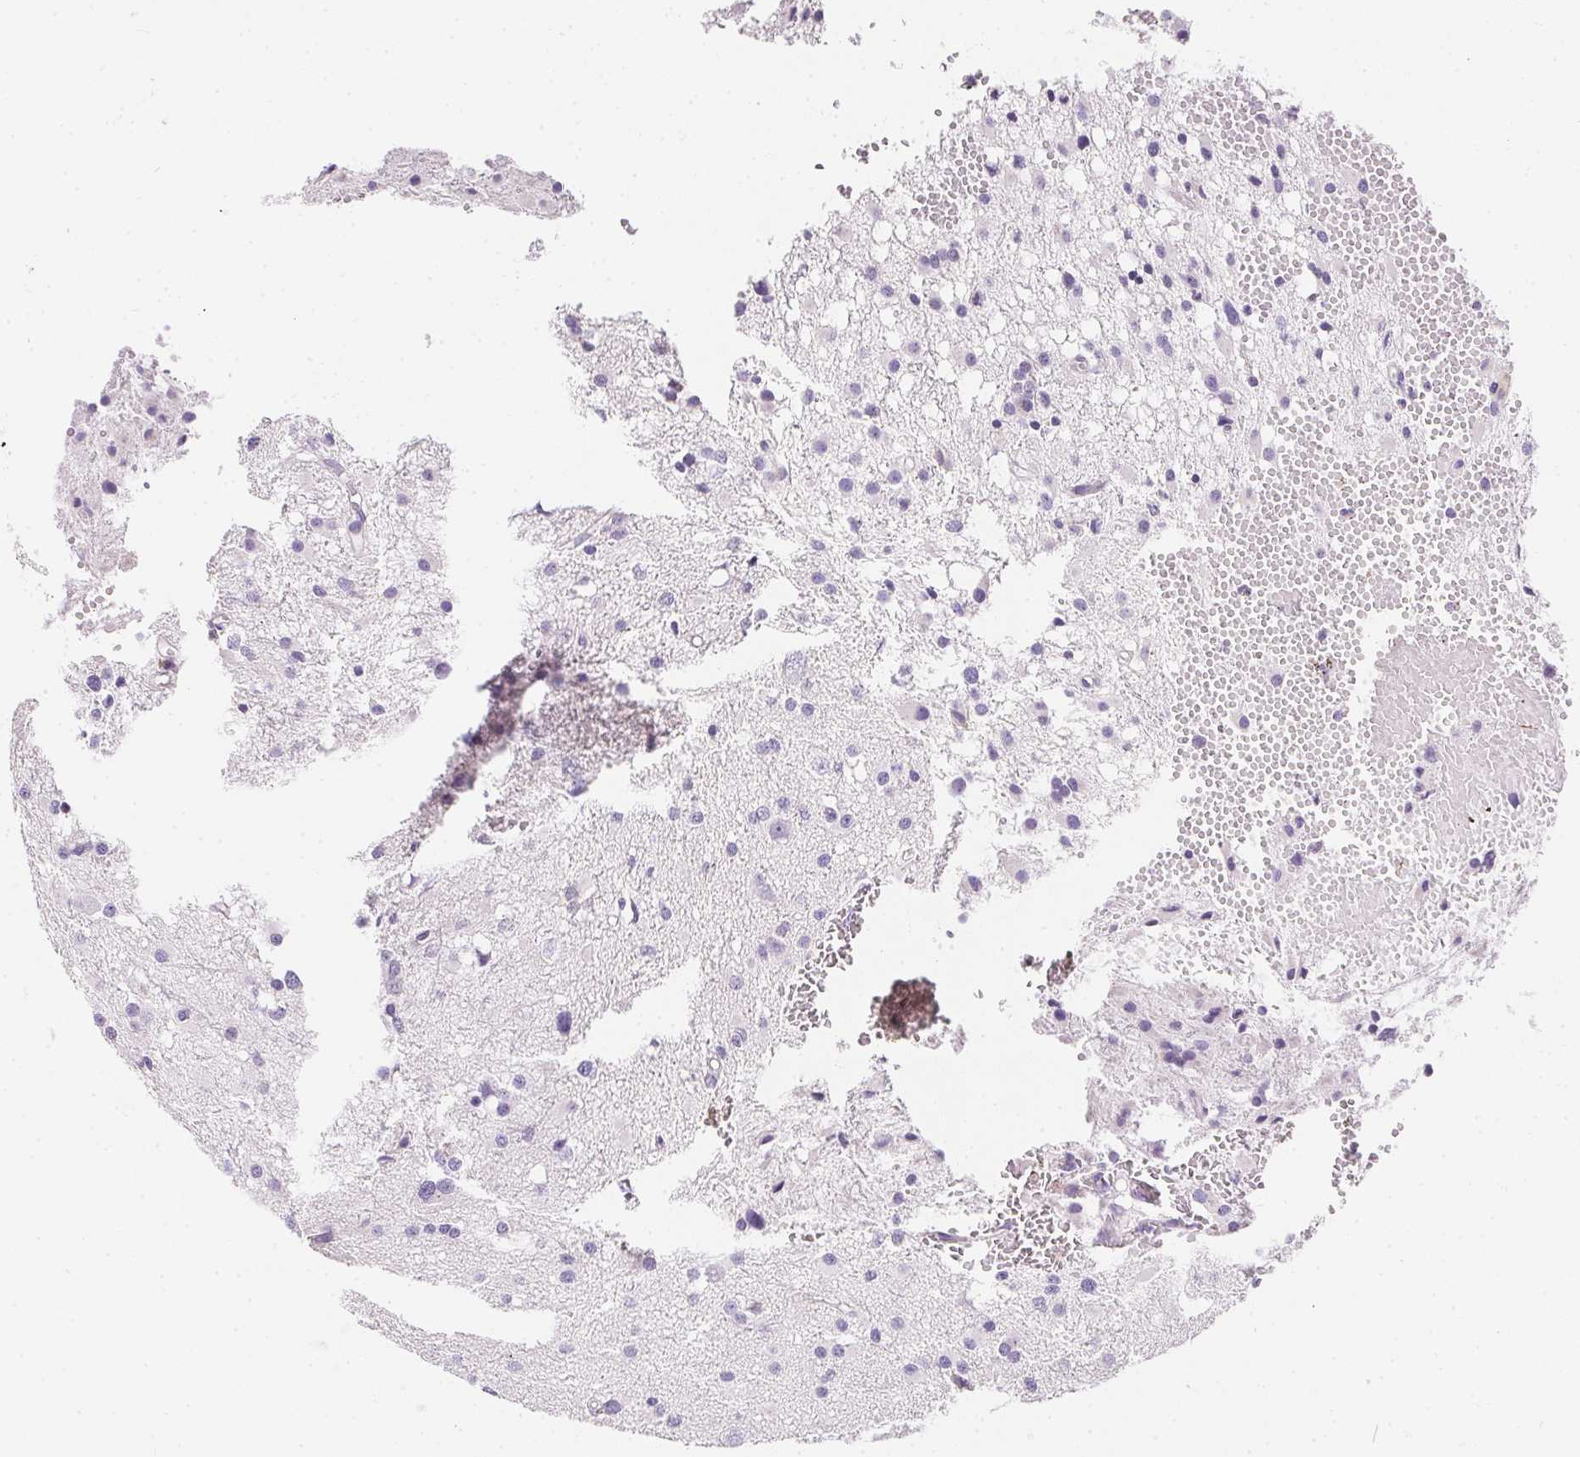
{"staining": {"intensity": "negative", "quantity": "none", "location": "none"}, "tissue": "glioma", "cell_type": "Tumor cells", "image_type": "cancer", "snomed": [{"axis": "morphology", "description": "Glioma, malignant, High grade"}, {"axis": "topography", "description": "Brain"}], "caption": "Immunohistochemistry photomicrograph of neoplastic tissue: glioma stained with DAB shows no significant protein expression in tumor cells.", "gene": "AQP5", "patient": {"sex": "male", "age": 54}}